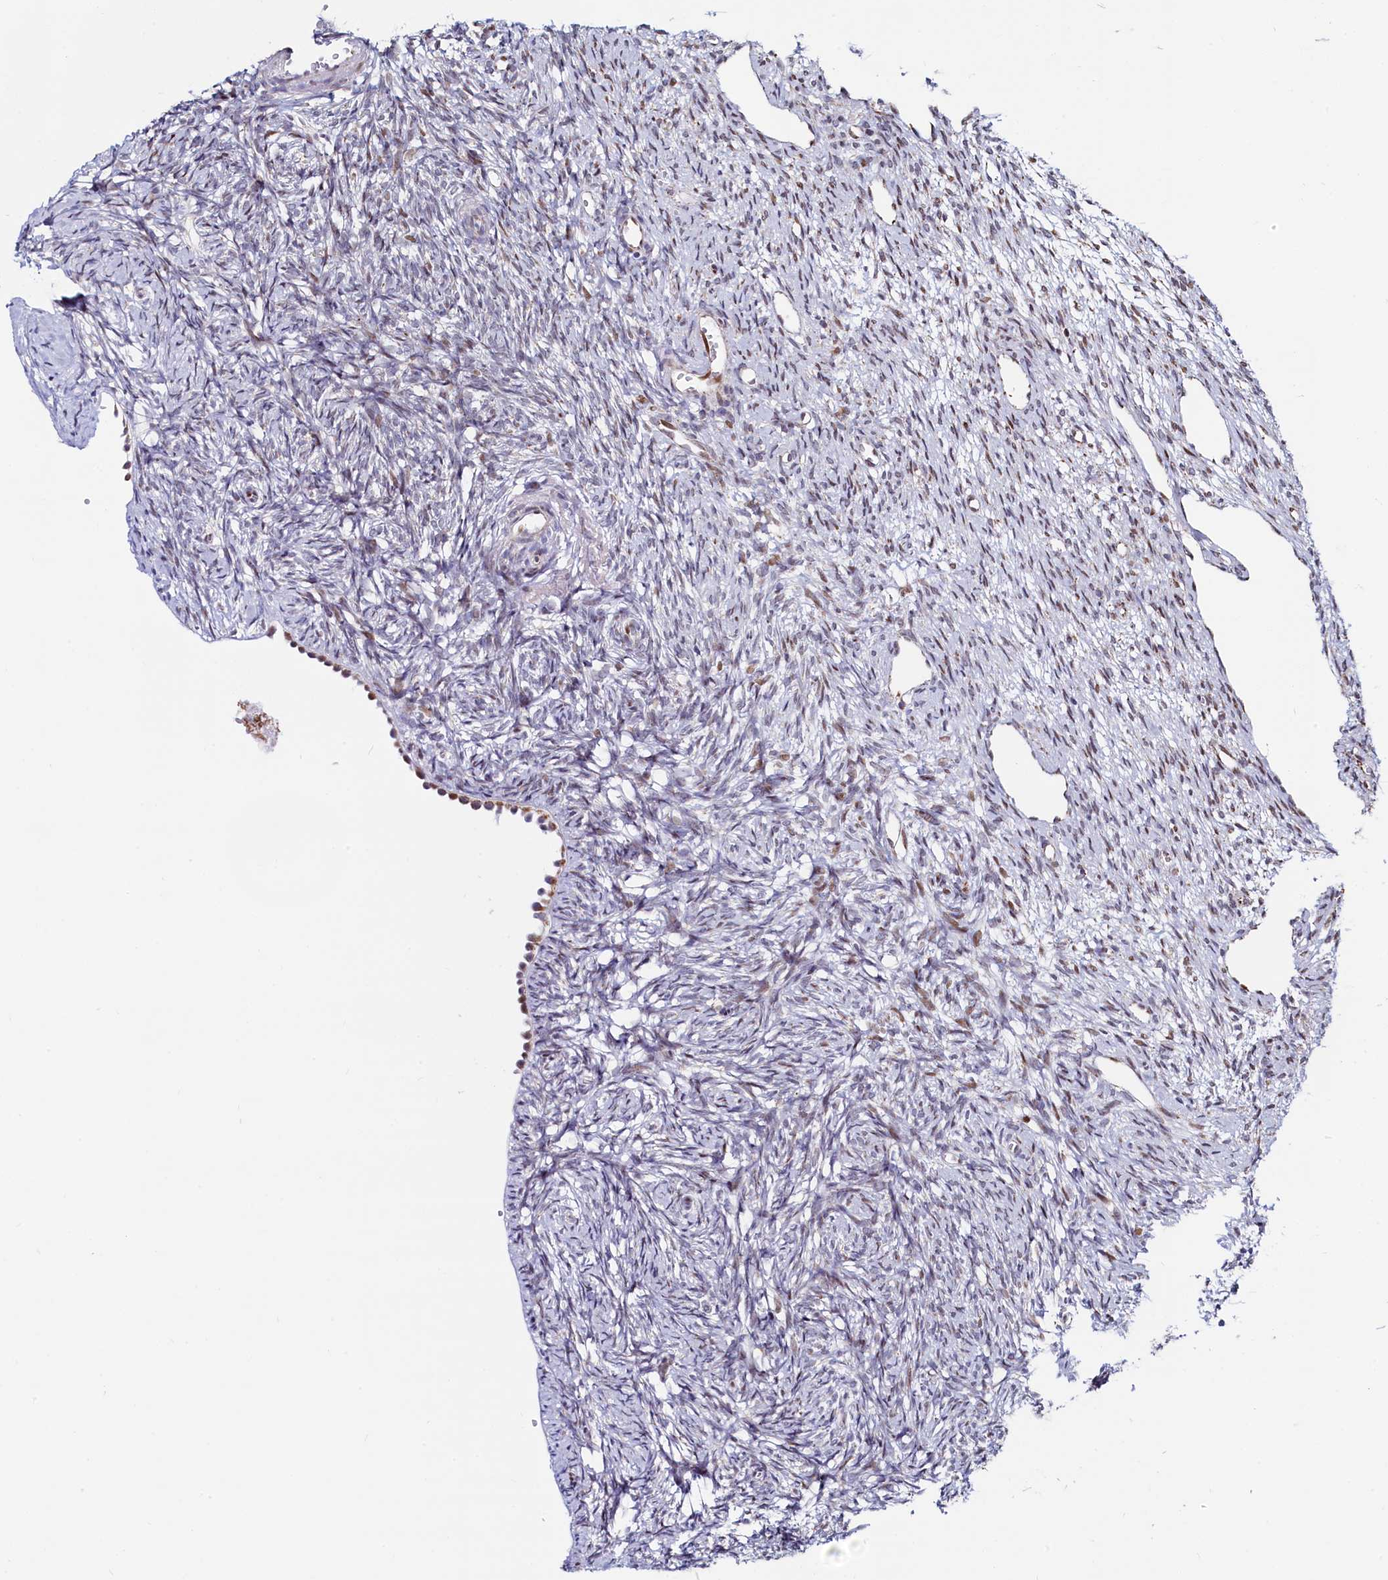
{"staining": {"intensity": "moderate", "quantity": "<25%", "location": "cytoplasmic/membranous"}, "tissue": "ovary", "cell_type": "Ovarian stroma cells", "image_type": "normal", "snomed": [{"axis": "morphology", "description": "Normal tissue, NOS"}, {"axis": "topography", "description": "Ovary"}], "caption": "Brown immunohistochemical staining in normal ovary reveals moderate cytoplasmic/membranous positivity in about <25% of ovarian stroma cells.", "gene": "HDGFL3", "patient": {"sex": "female", "age": 51}}